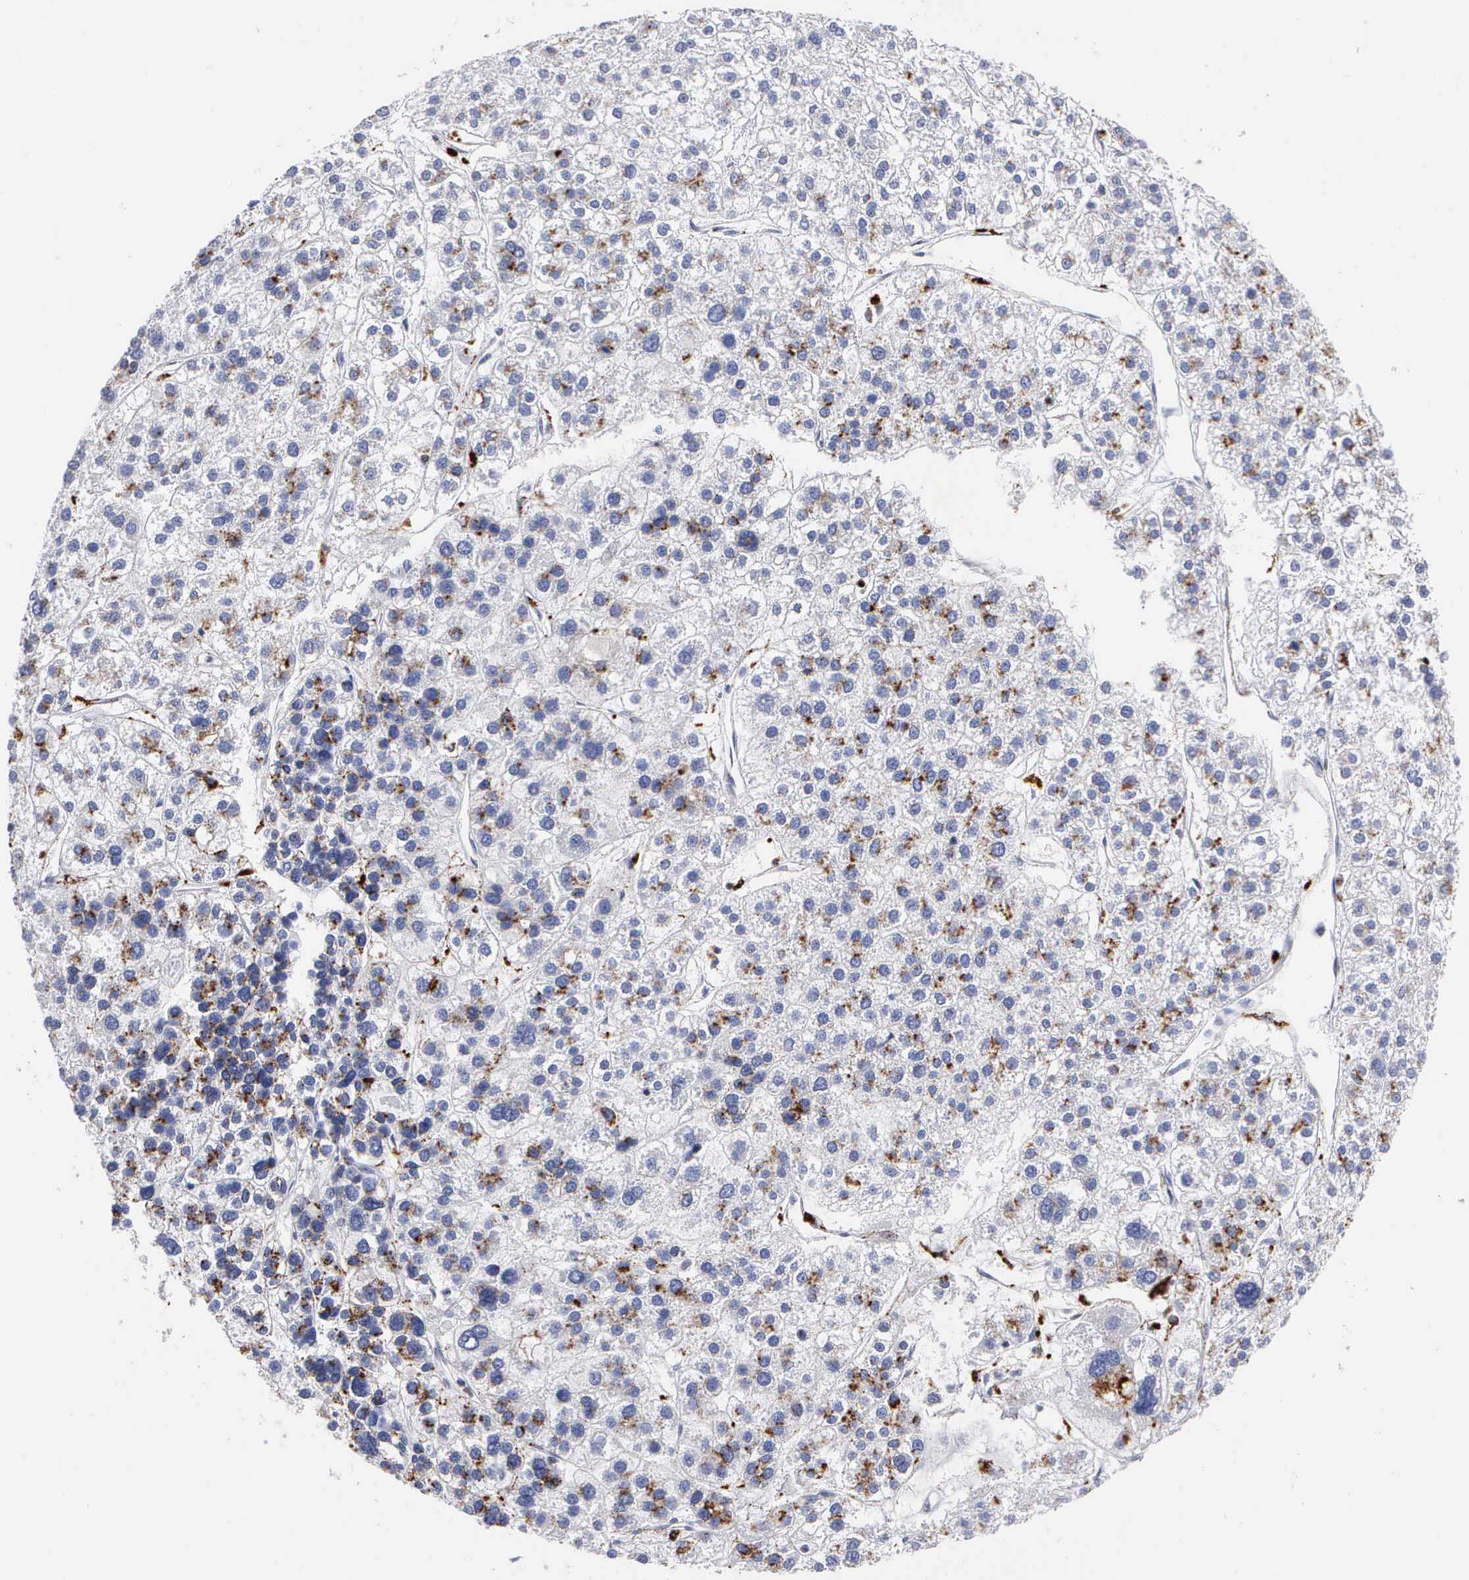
{"staining": {"intensity": "weak", "quantity": "<25%", "location": "cytoplasmic/membranous"}, "tissue": "liver cancer", "cell_type": "Tumor cells", "image_type": "cancer", "snomed": [{"axis": "morphology", "description": "Carcinoma, Hepatocellular, NOS"}, {"axis": "topography", "description": "Liver"}], "caption": "A histopathology image of human liver hepatocellular carcinoma is negative for staining in tumor cells.", "gene": "CTSH", "patient": {"sex": "female", "age": 85}}